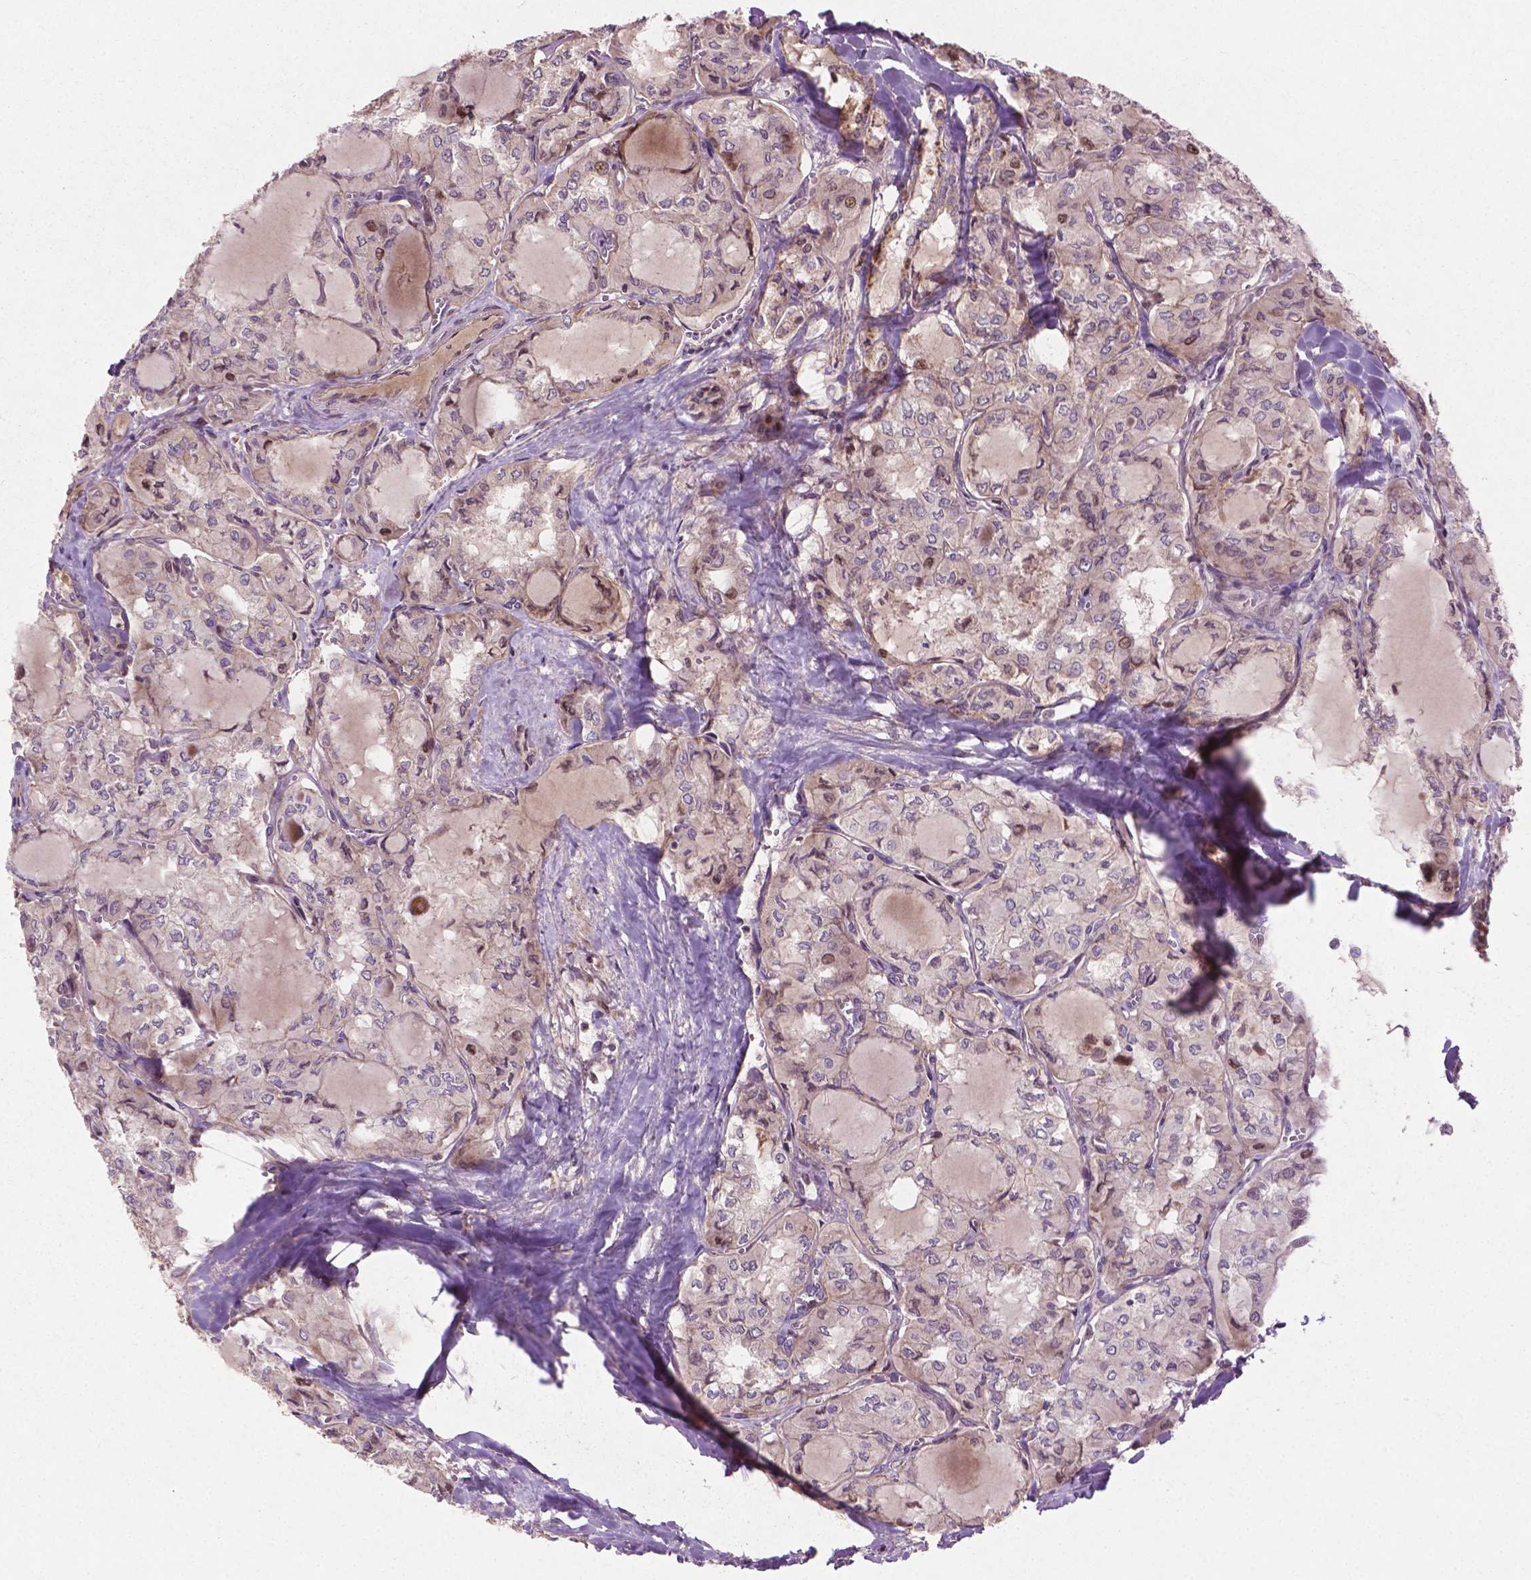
{"staining": {"intensity": "negative", "quantity": "none", "location": "none"}, "tissue": "thyroid cancer", "cell_type": "Tumor cells", "image_type": "cancer", "snomed": [{"axis": "morphology", "description": "Papillary adenocarcinoma, NOS"}, {"axis": "topography", "description": "Thyroid gland"}], "caption": "IHC image of thyroid cancer stained for a protein (brown), which reveals no staining in tumor cells. (DAB immunohistochemistry with hematoxylin counter stain).", "gene": "B3GALNT2", "patient": {"sex": "male", "age": 20}}